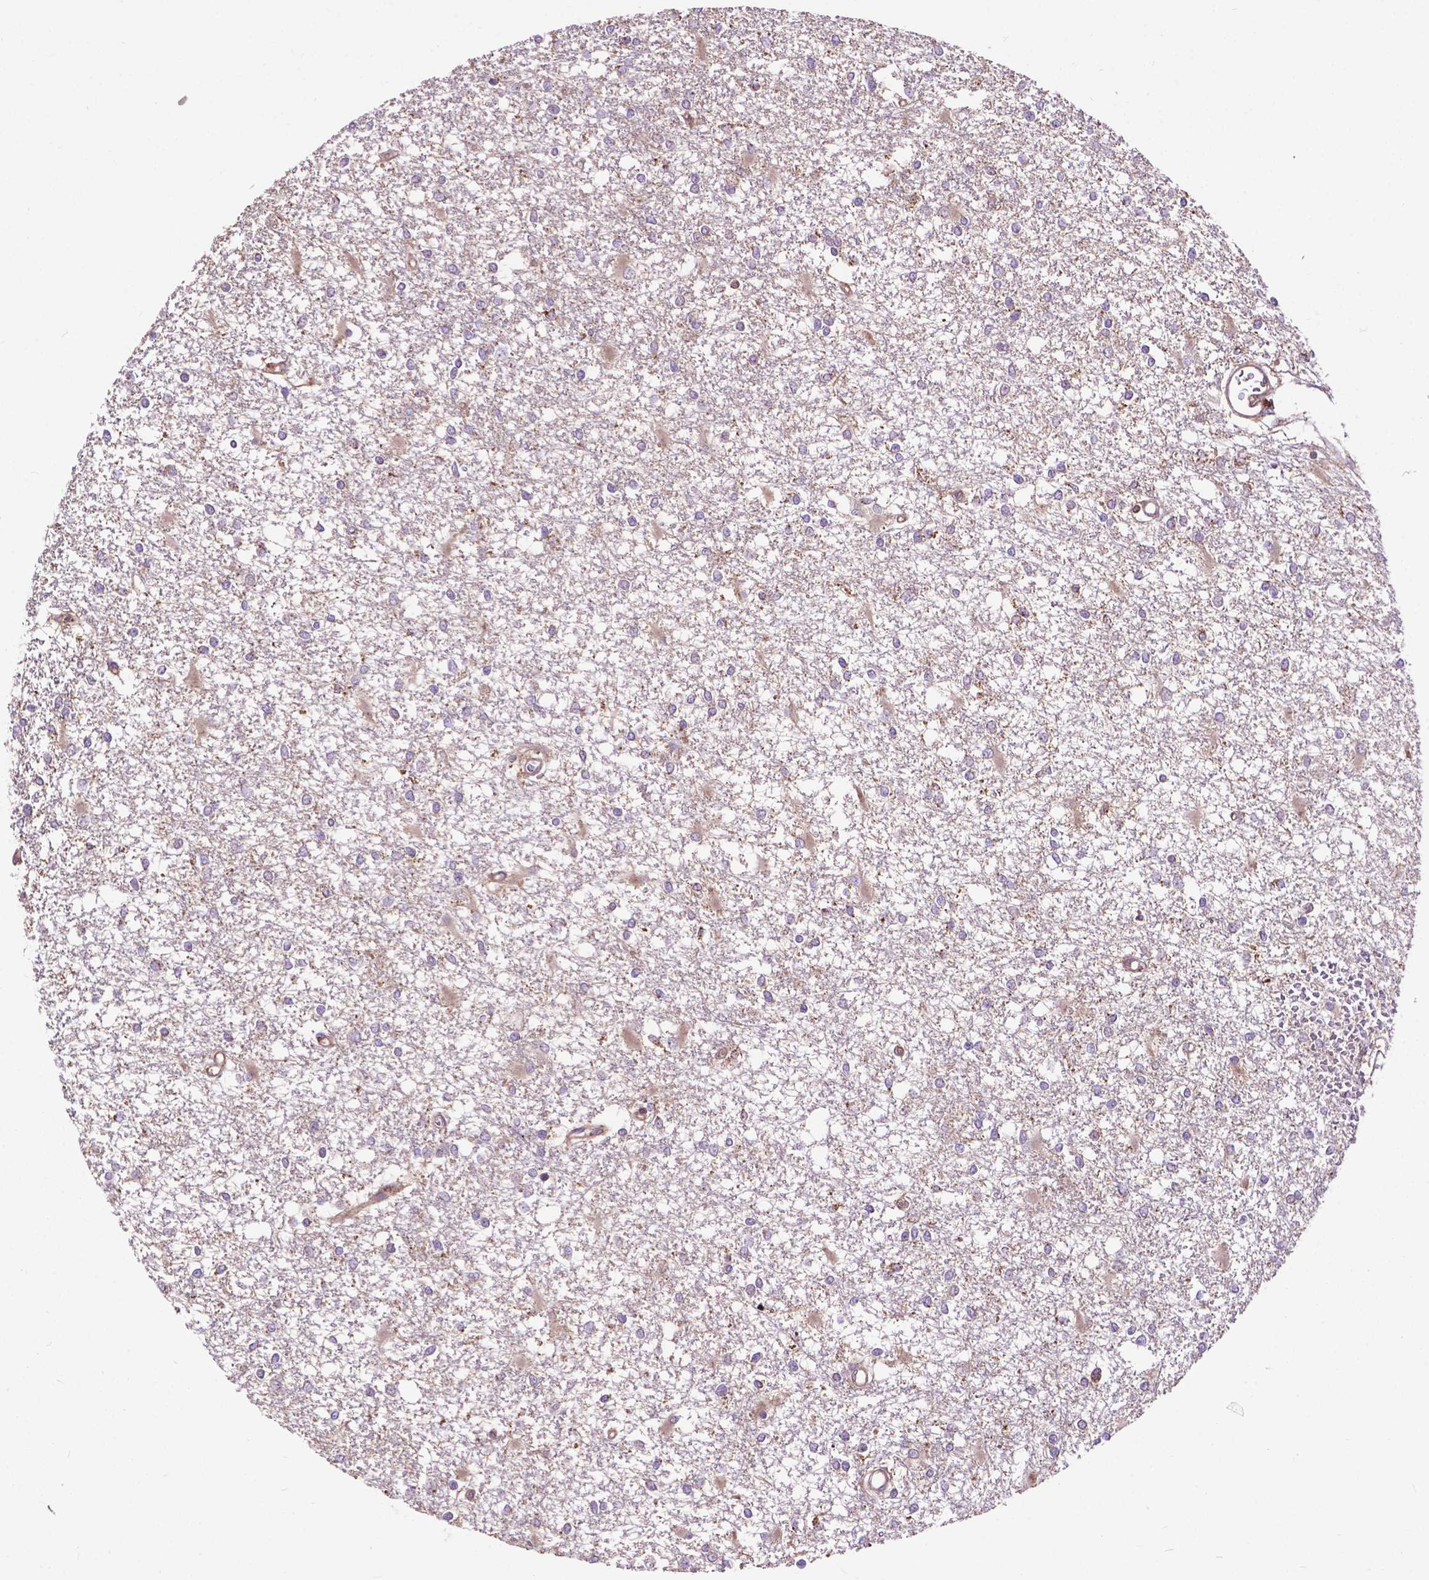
{"staining": {"intensity": "negative", "quantity": "none", "location": "none"}, "tissue": "glioma", "cell_type": "Tumor cells", "image_type": "cancer", "snomed": [{"axis": "morphology", "description": "Glioma, malignant, High grade"}, {"axis": "topography", "description": "Cerebral cortex"}], "caption": "IHC photomicrograph of neoplastic tissue: malignant high-grade glioma stained with DAB (3,3'-diaminobenzidine) reveals no significant protein staining in tumor cells.", "gene": "CHMP4A", "patient": {"sex": "male", "age": 79}}